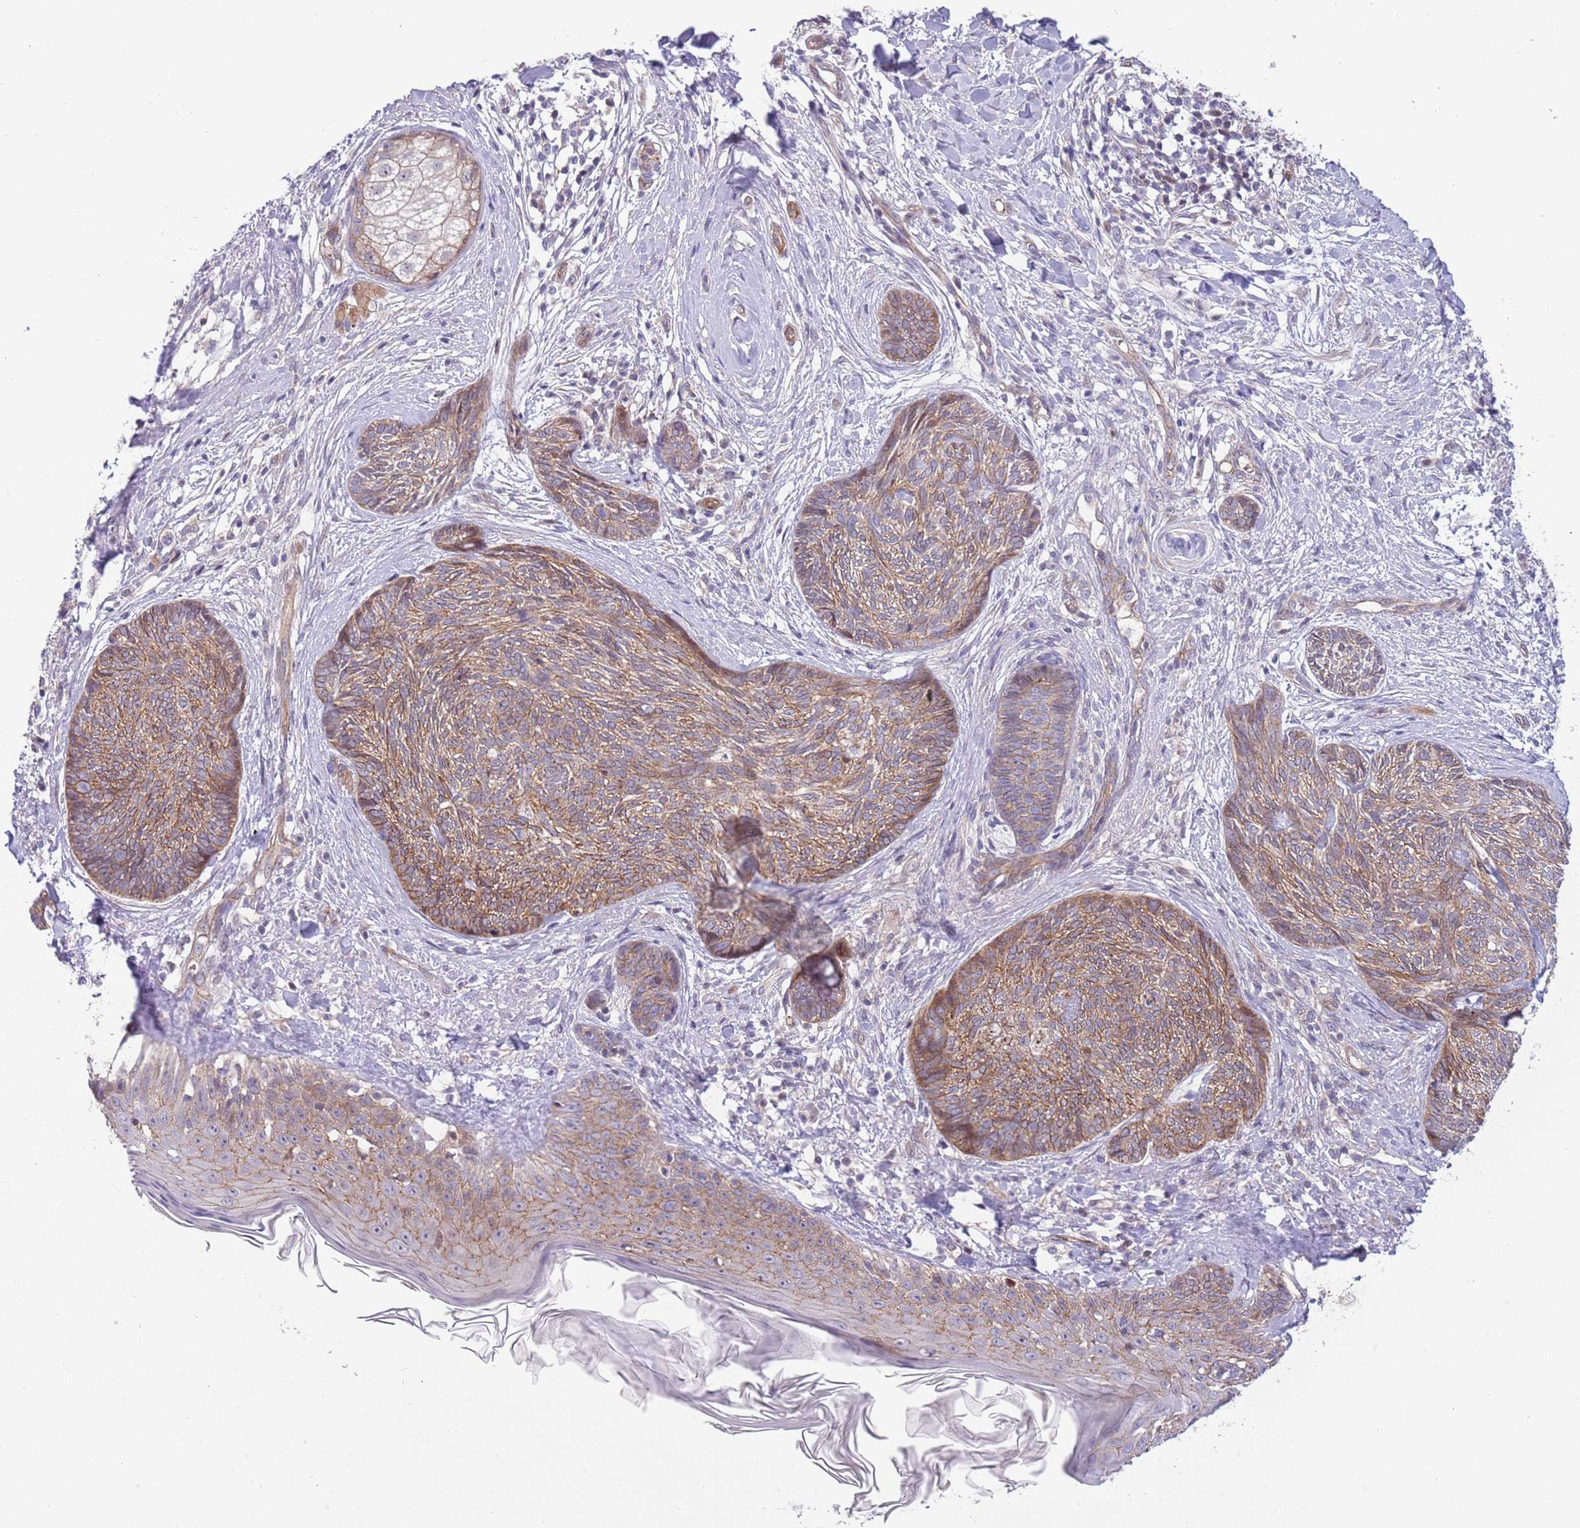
{"staining": {"intensity": "moderate", "quantity": ">75%", "location": "cytoplasmic/membranous"}, "tissue": "skin cancer", "cell_type": "Tumor cells", "image_type": "cancer", "snomed": [{"axis": "morphology", "description": "Basal cell carcinoma"}, {"axis": "topography", "description": "Skin"}], "caption": "A high-resolution histopathology image shows immunohistochemistry staining of skin basal cell carcinoma, which shows moderate cytoplasmic/membranous positivity in approximately >75% of tumor cells.", "gene": "ITGB6", "patient": {"sex": "male", "age": 73}}